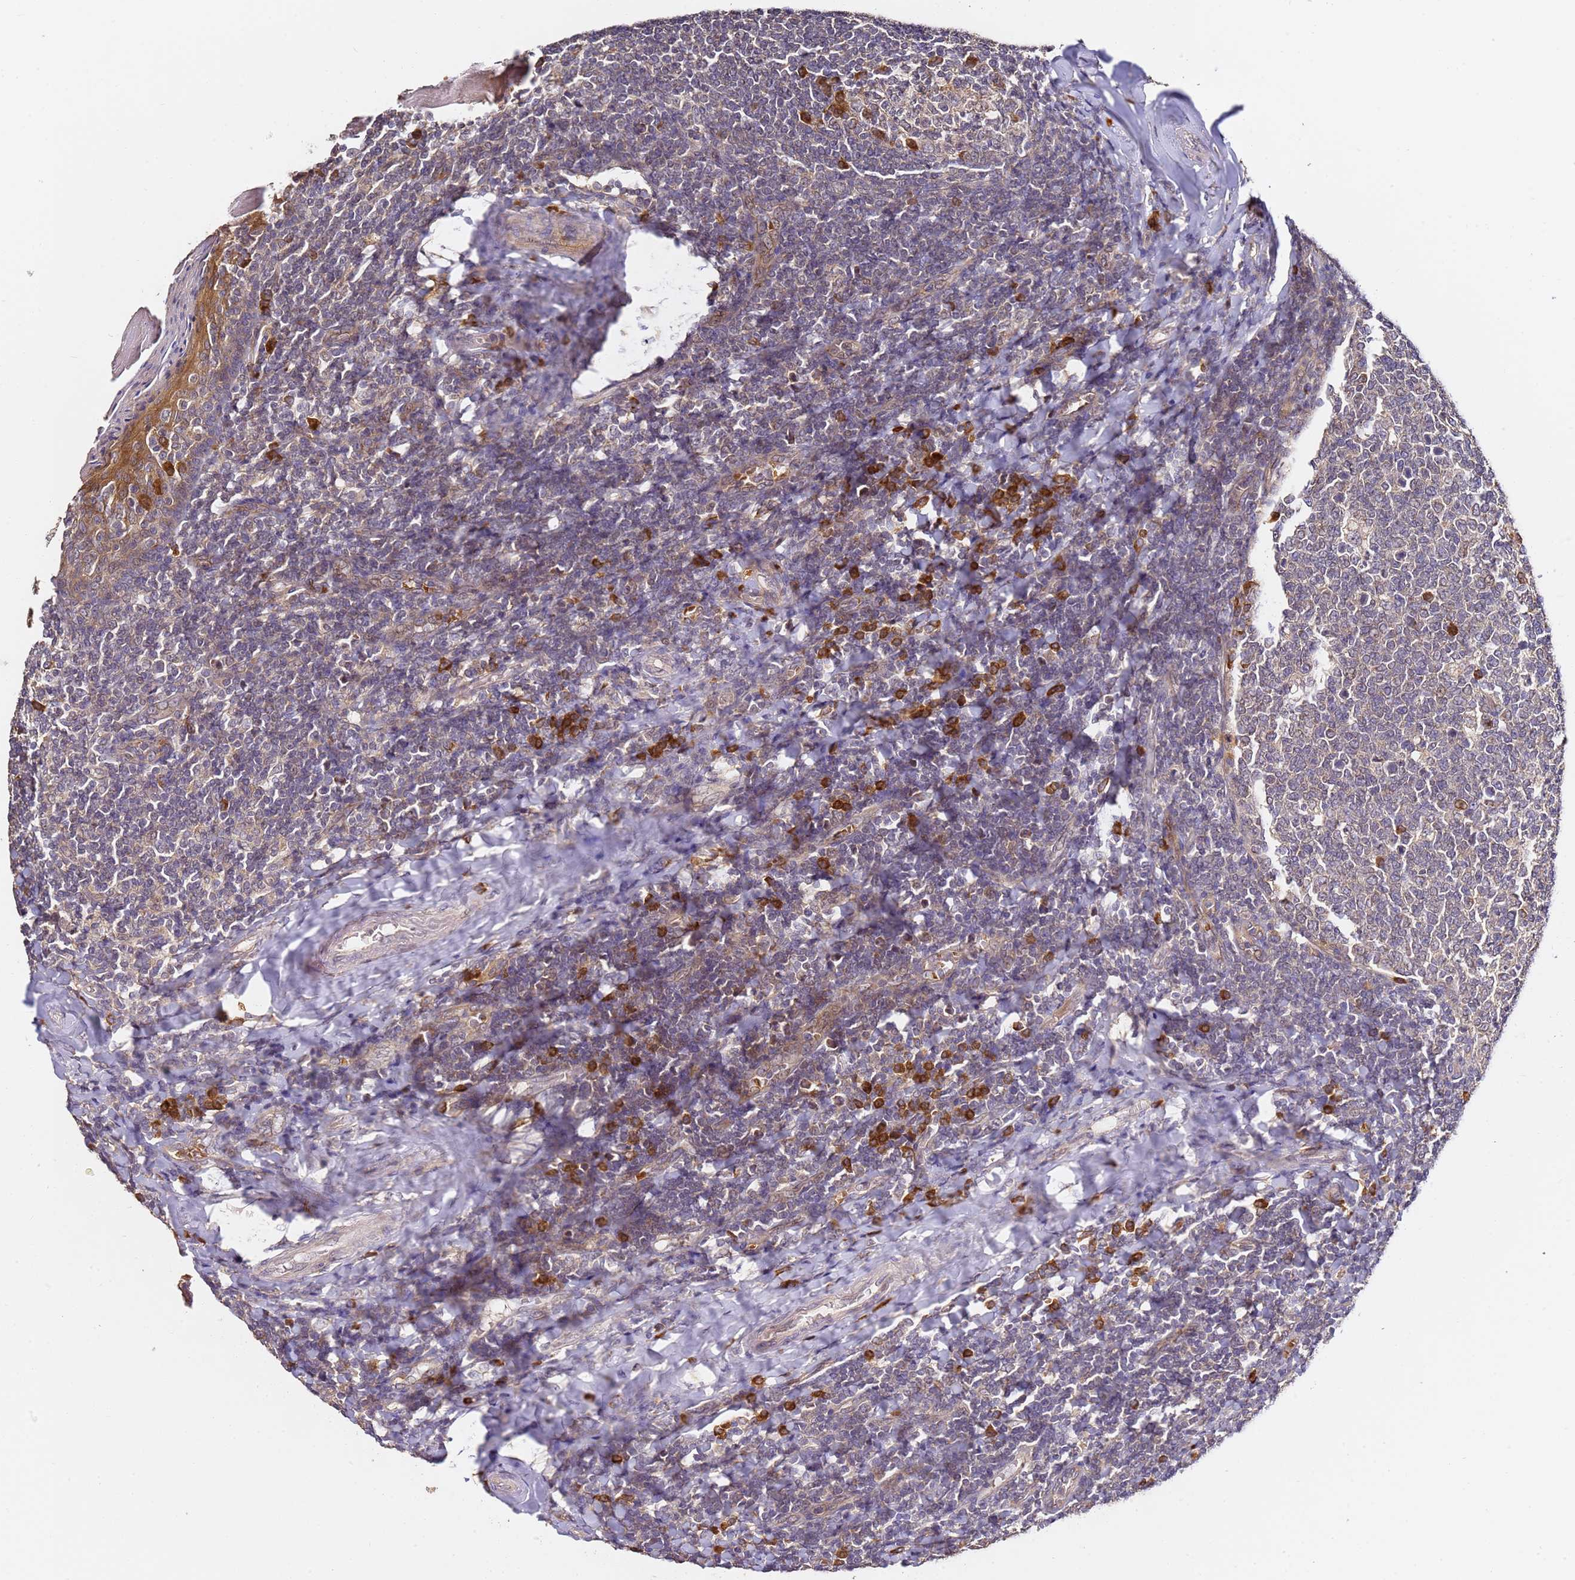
{"staining": {"intensity": "strong", "quantity": "<25%", "location": "cytoplasmic/membranous"}, "tissue": "tonsil", "cell_type": "Germinal center cells", "image_type": "normal", "snomed": [{"axis": "morphology", "description": "Normal tissue, NOS"}, {"axis": "topography", "description": "Tonsil"}], "caption": "Benign tonsil reveals strong cytoplasmic/membranous staining in approximately <25% of germinal center cells.", "gene": "OSBPL2", "patient": {"sex": "female", "age": 19}}